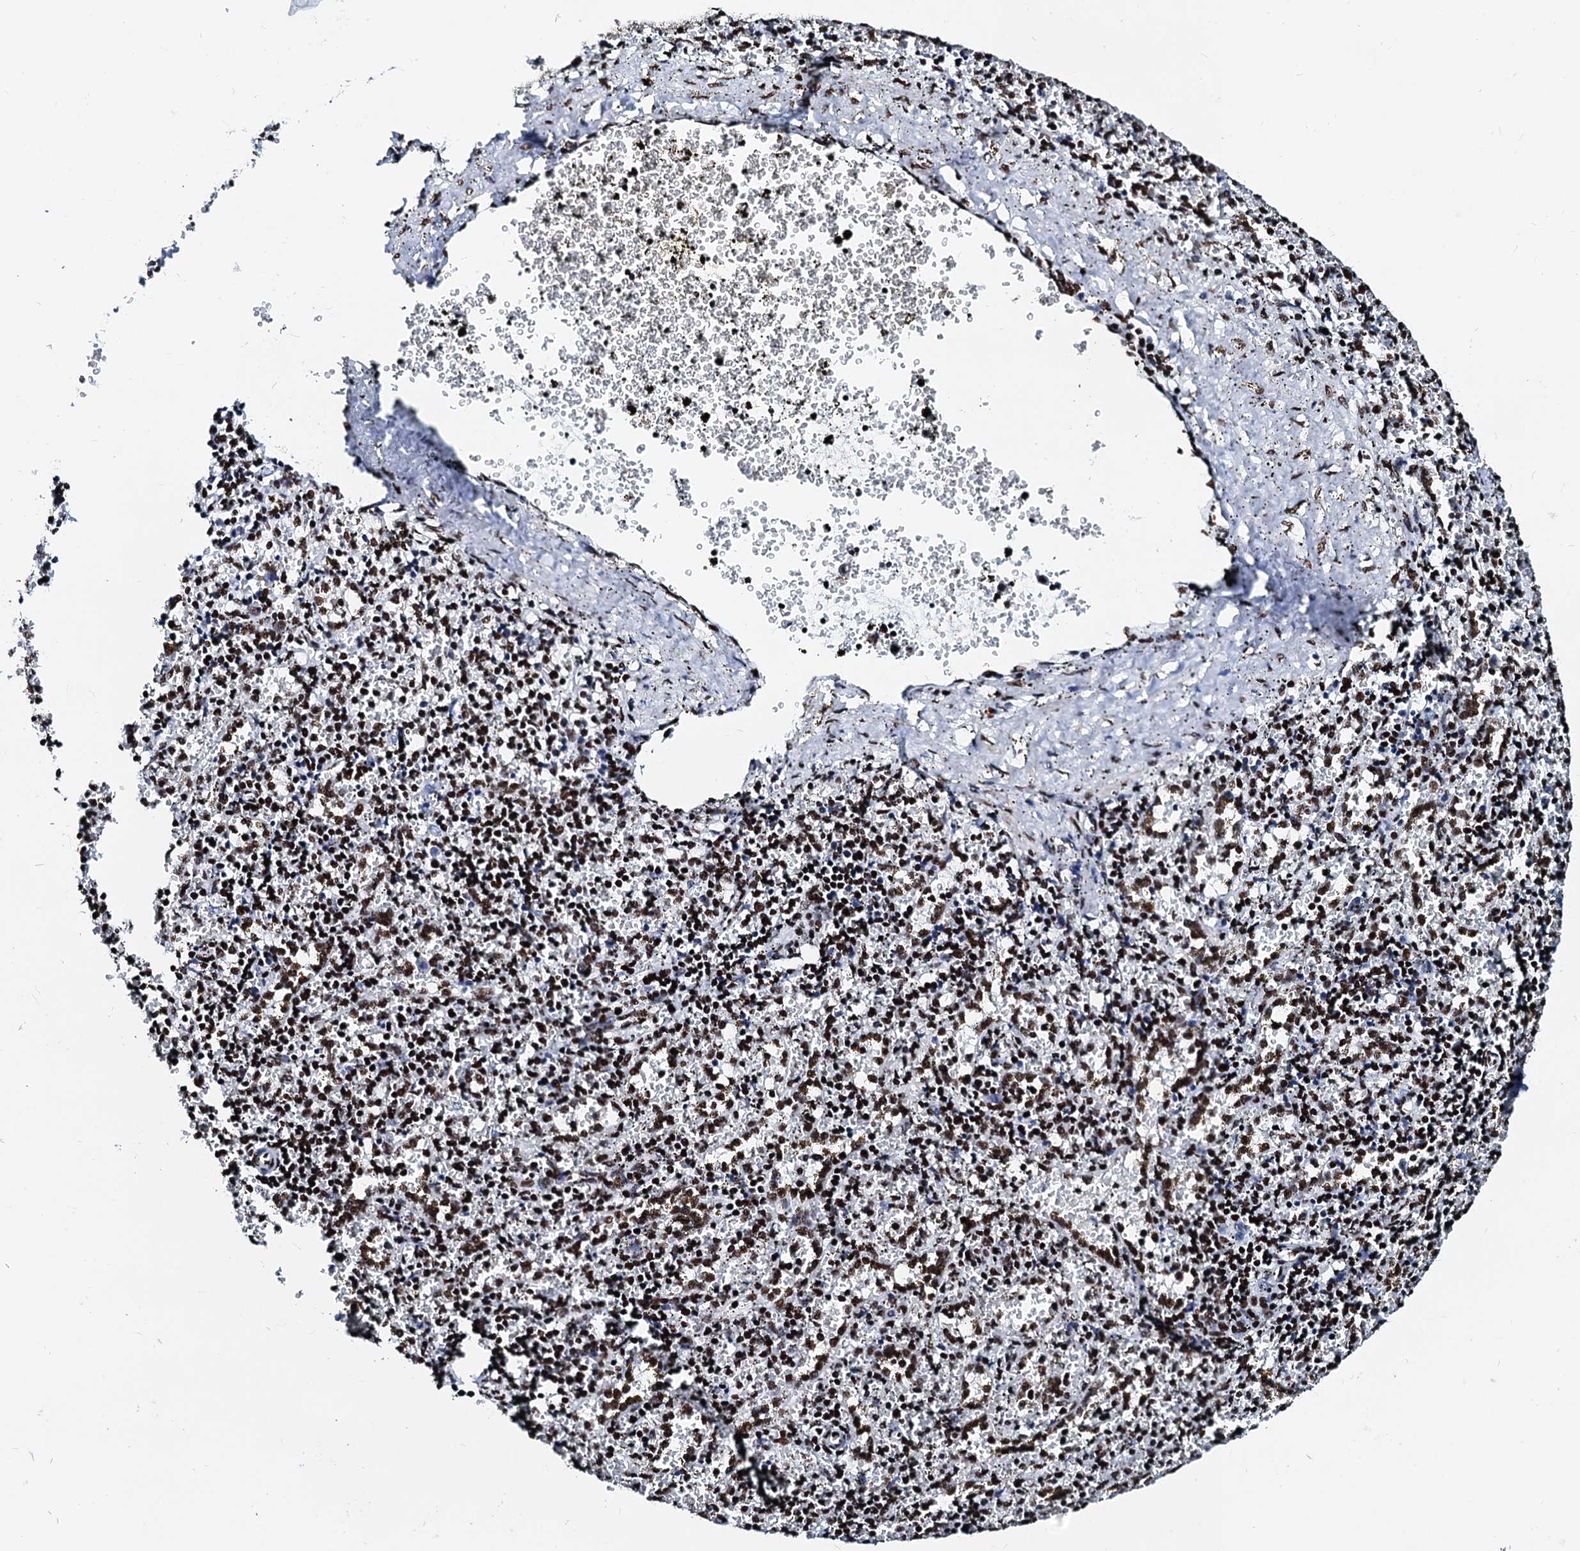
{"staining": {"intensity": "strong", "quantity": ">75%", "location": "nuclear"}, "tissue": "spleen", "cell_type": "Cells in red pulp", "image_type": "normal", "snomed": [{"axis": "morphology", "description": "Normal tissue, NOS"}, {"axis": "topography", "description": "Spleen"}], "caption": "Brown immunohistochemical staining in unremarkable human spleen demonstrates strong nuclear staining in about >75% of cells in red pulp. Immunohistochemistry (ihc) stains the protein of interest in brown and the nuclei are stained blue.", "gene": "RALY", "patient": {"sex": "male", "age": 11}}